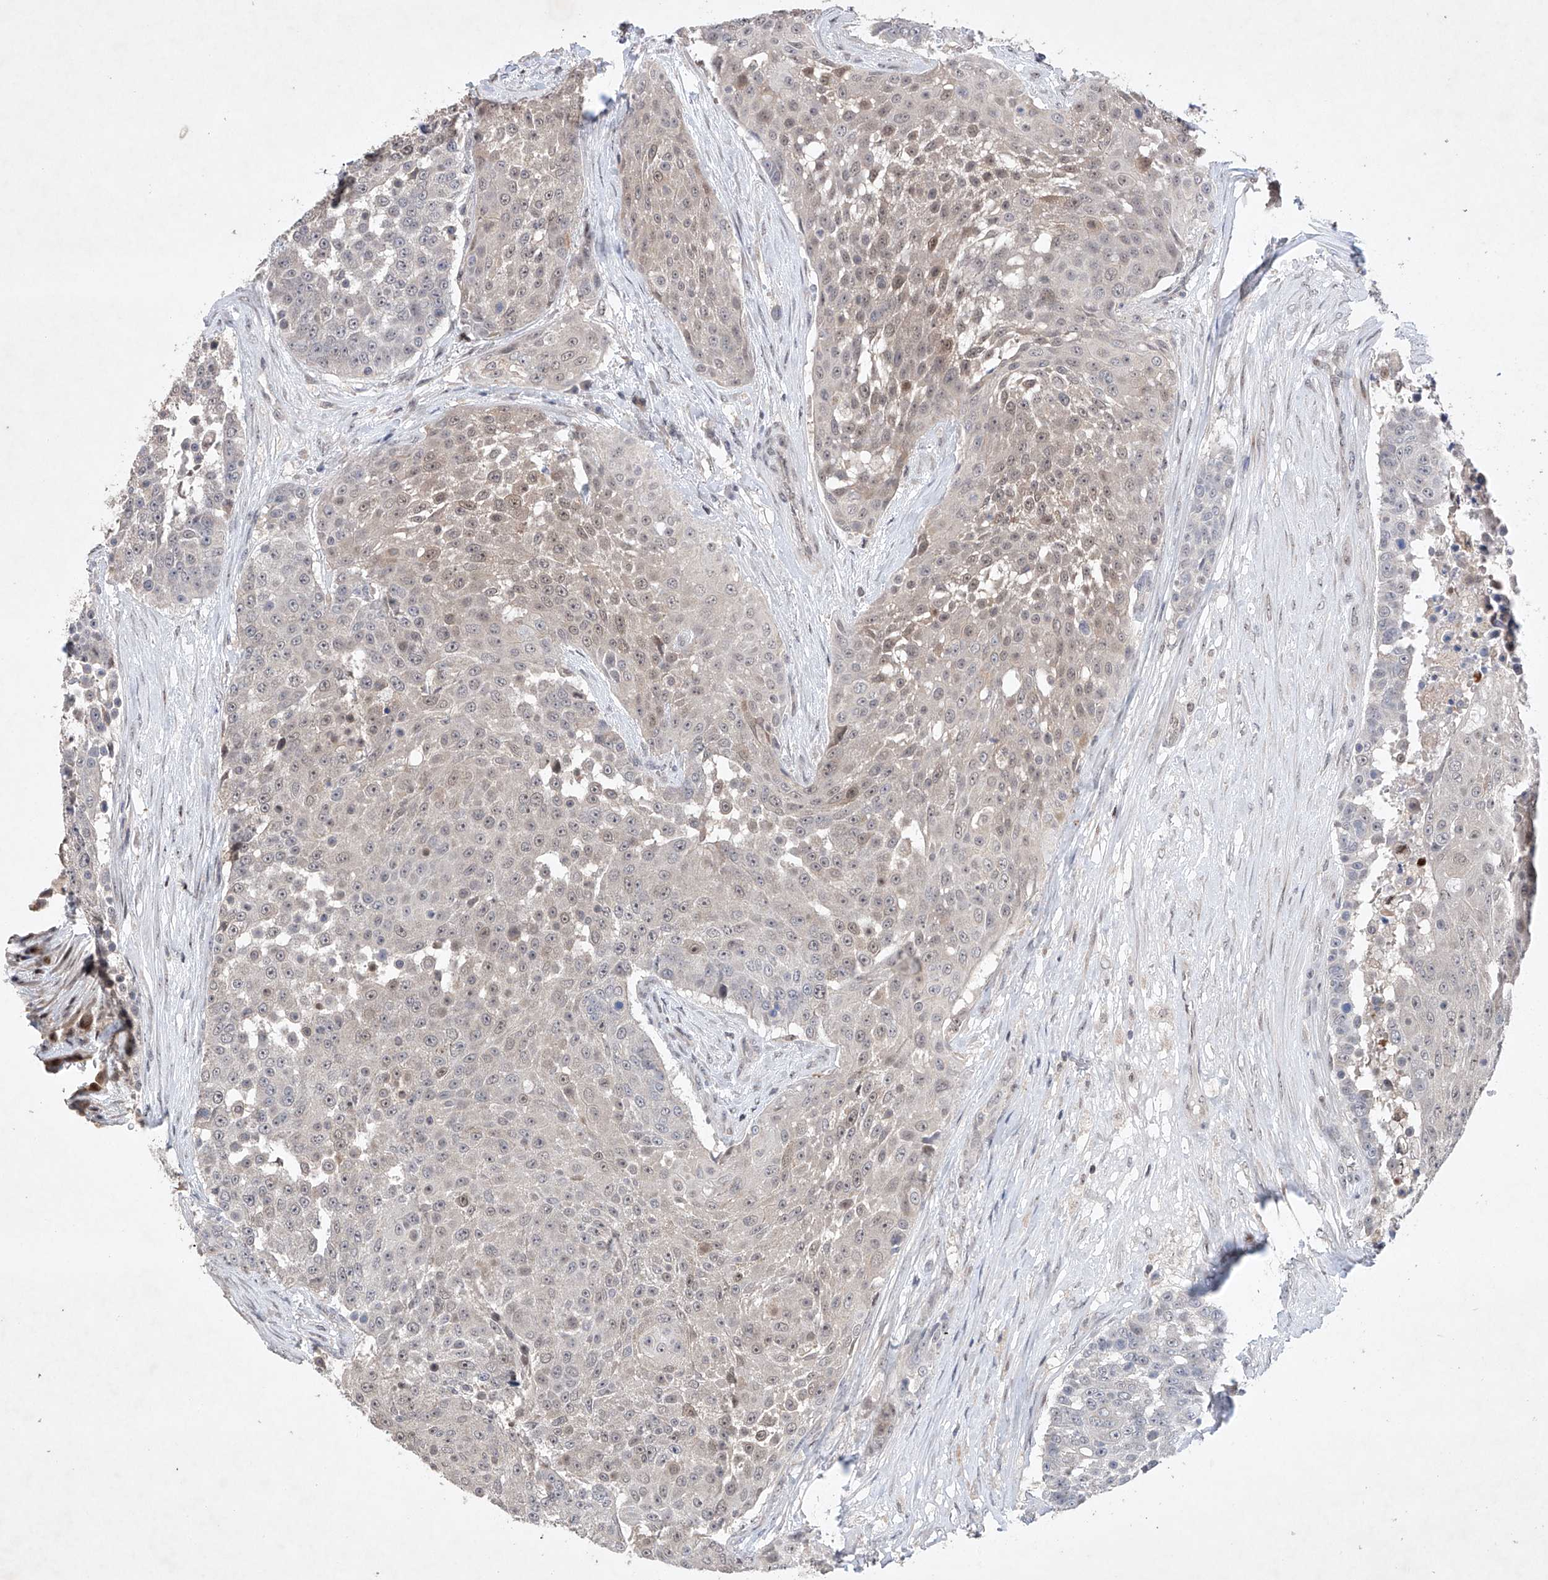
{"staining": {"intensity": "weak", "quantity": "<25%", "location": "nuclear"}, "tissue": "urothelial cancer", "cell_type": "Tumor cells", "image_type": "cancer", "snomed": [{"axis": "morphology", "description": "Urothelial carcinoma, High grade"}, {"axis": "topography", "description": "Urinary bladder"}], "caption": "This is an IHC histopathology image of human urothelial cancer. There is no staining in tumor cells.", "gene": "AFG1L", "patient": {"sex": "female", "age": 63}}